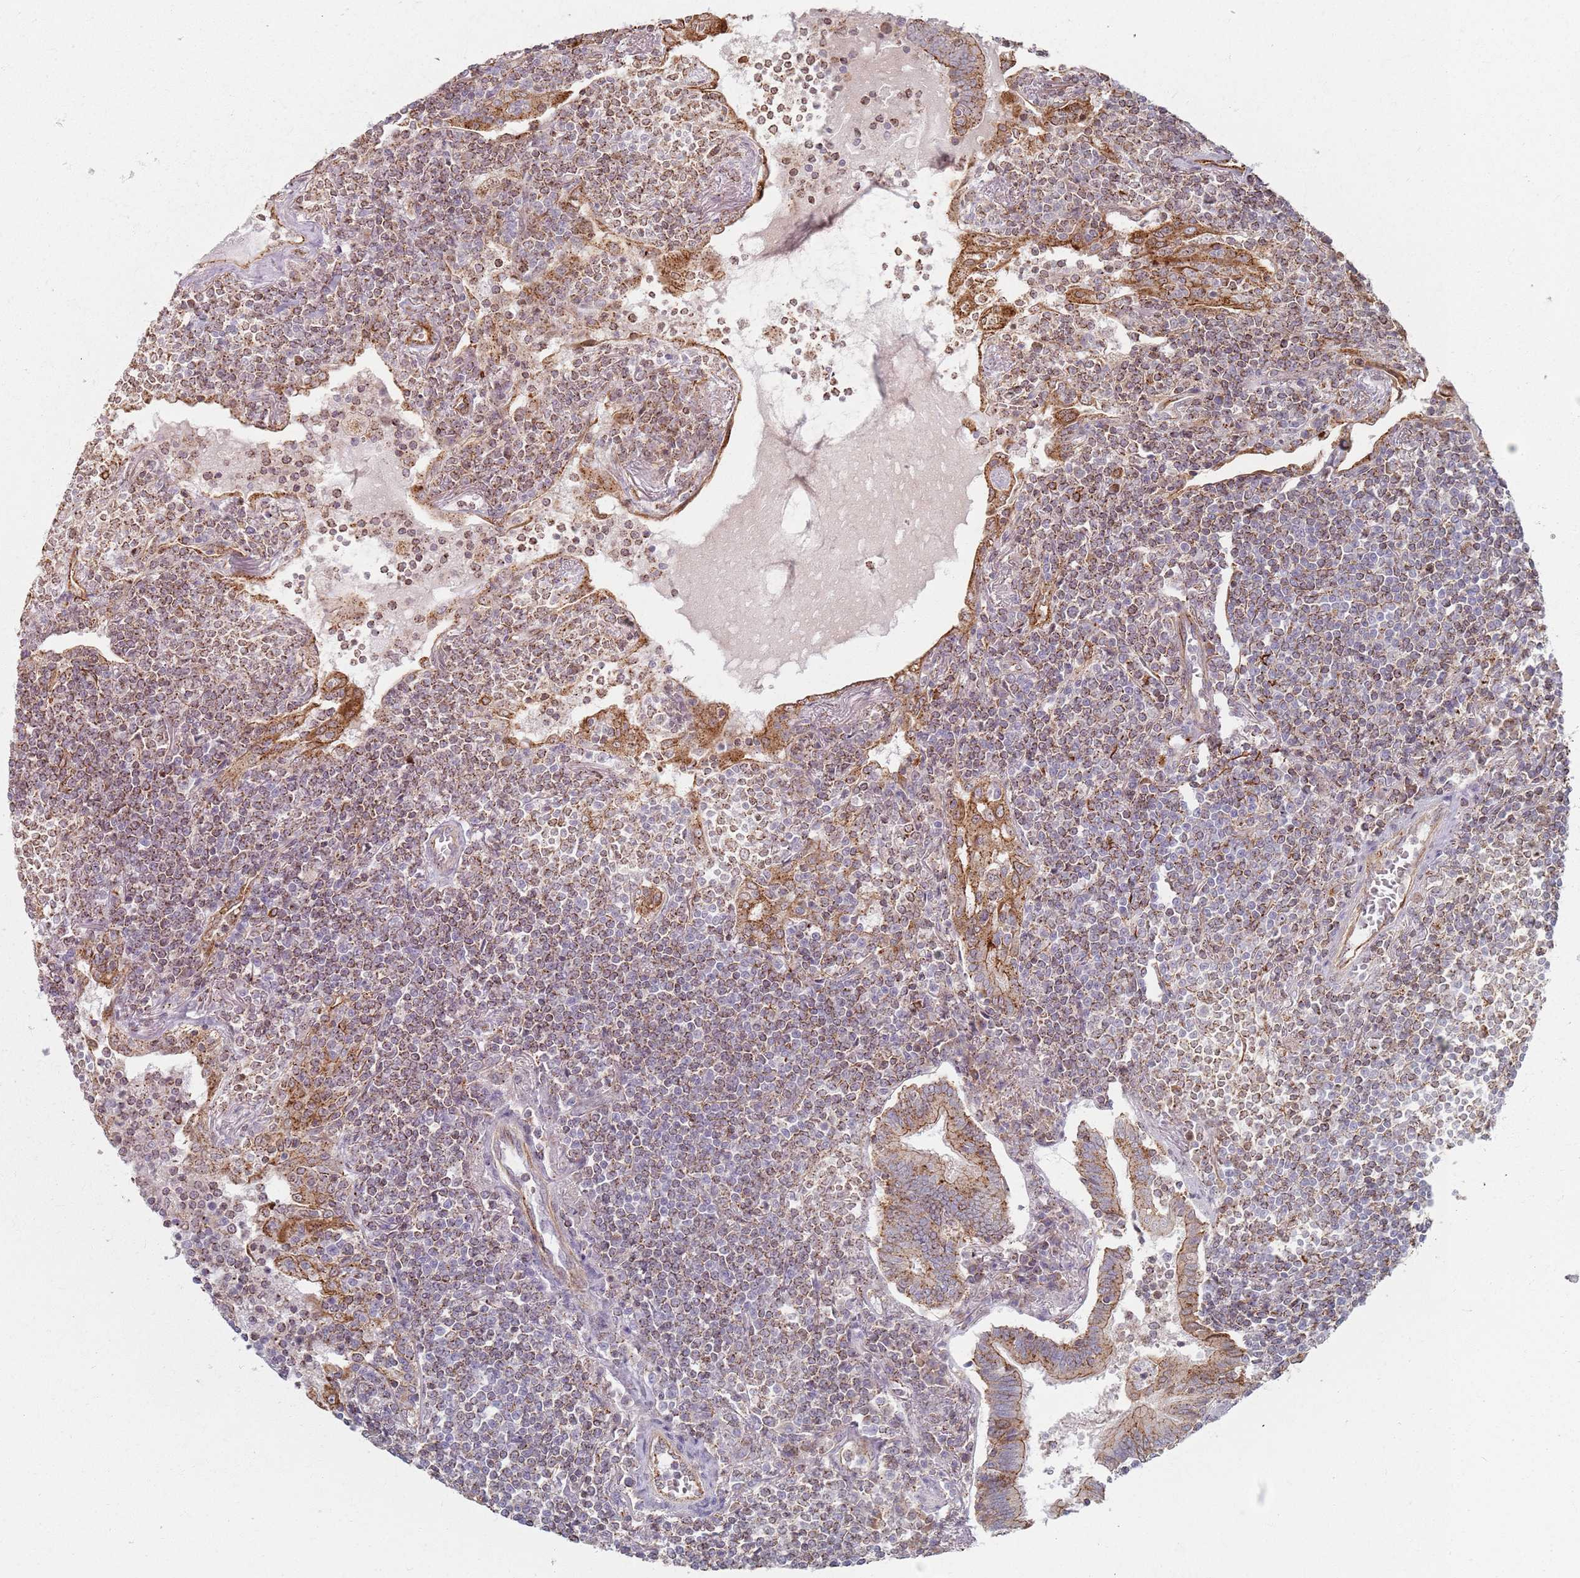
{"staining": {"intensity": "moderate", "quantity": "25%-75%", "location": "cytoplasmic/membranous"}, "tissue": "lymphoma", "cell_type": "Tumor cells", "image_type": "cancer", "snomed": [{"axis": "morphology", "description": "Malignant lymphoma, non-Hodgkin's type, Low grade"}, {"axis": "topography", "description": "Lung"}], "caption": "This is a micrograph of immunohistochemistry staining of malignant lymphoma, non-Hodgkin's type (low-grade), which shows moderate staining in the cytoplasmic/membranous of tumor cells.", "gene": "KCNA5", "patient": {"sex": "female", "age": 71}}